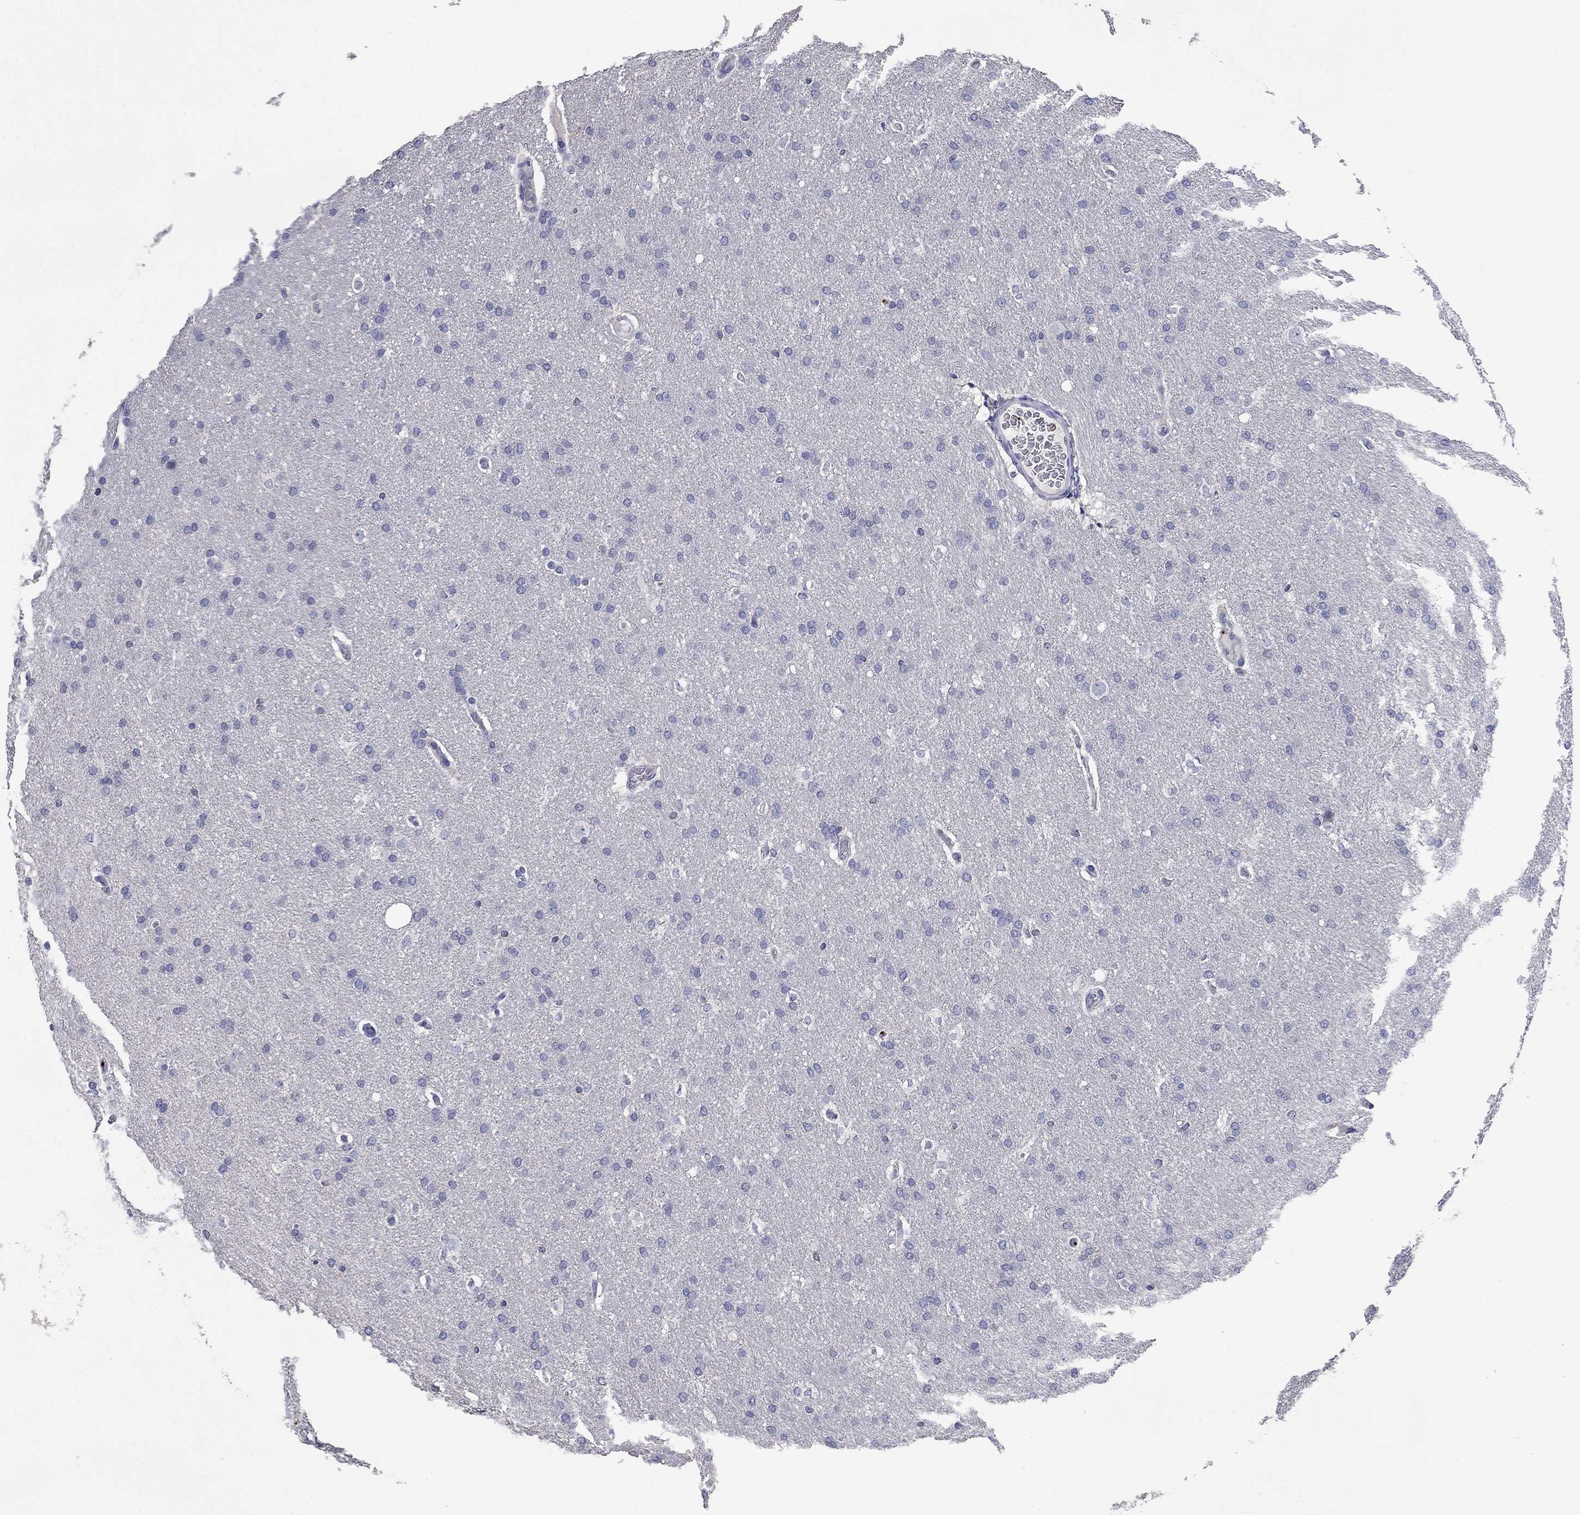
{"staining": {"intensity": "negative", "quantity": "none", "location": "none"}, "tissue": "glioma", "cell_type": "Tumor cells", "image_type": "cancer", "snomed": [{"axis": "morphology", "description": "Glioma, malignant, Low grade"}, {"axis": "topography", "description": "Brain"}], "caption": "Tumor cells show no significant protein staining in malignant glioma (low-grade). Nuclei are stained in blue.", "gene": "PLEK", "patient": {"sex": "female", "age": 37}}